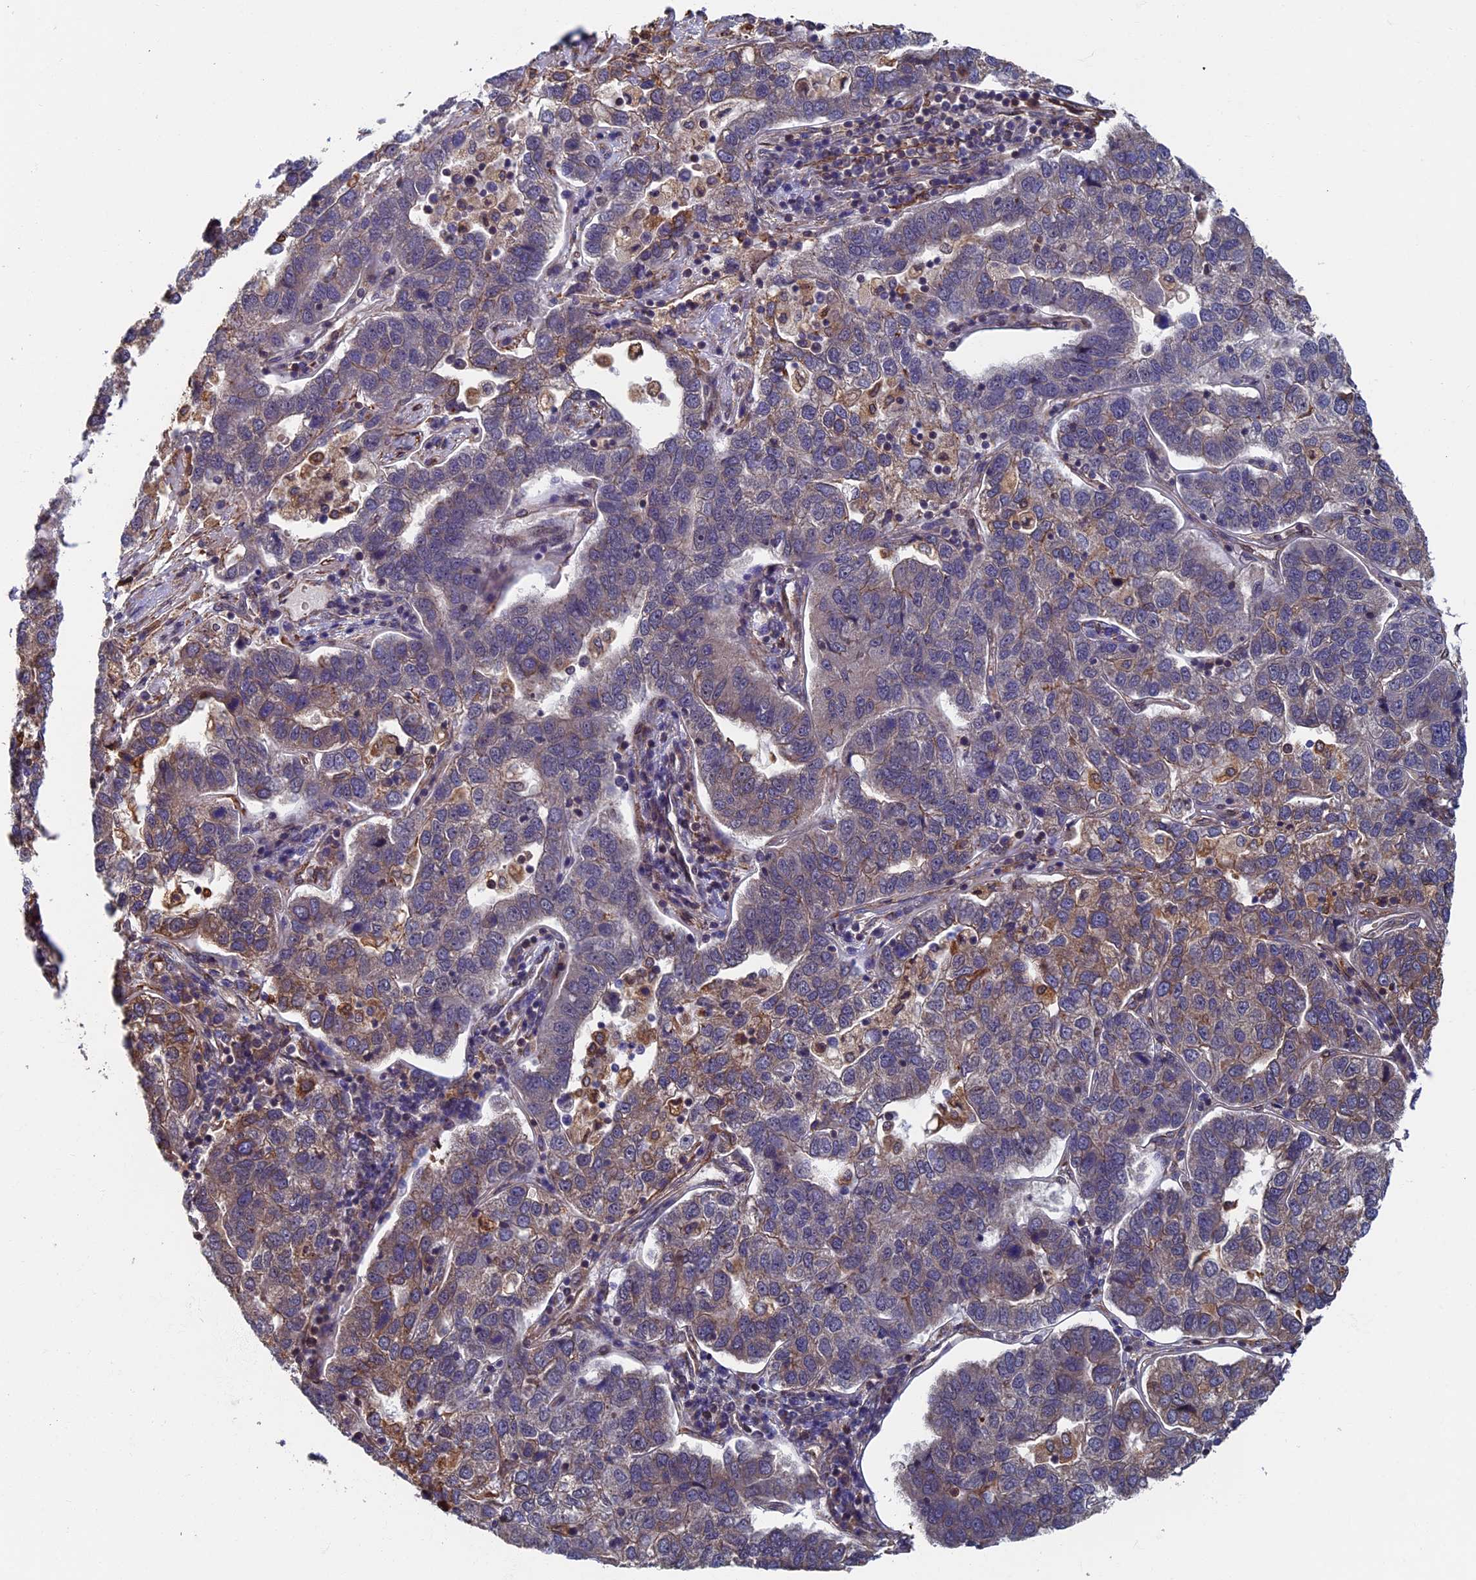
{"staining": {"intensity": "weak", "quantity": "<25%", "location": "cytoplasmic/membranous"}, "tissue": "pancreatic cancer", "cell_type": "Tumor cells", "image_type": "cancer", "snomed": [{"axis": "morphology", "description": "Adenocarcinoma, NOS"}, {"axis": "topography", "description": "Pancreas"}], "caption": "Immunohistochemistry (IHC) photomicrograph of neoplastic tissue: adenocarcinoma (pancreatic) stained with DAB (3,3'-diaminobenzidine) reveals no significant protein staining in tumor cells.", "gene": "CTDP1", "patient": {"sex": "female", "age": 61}}